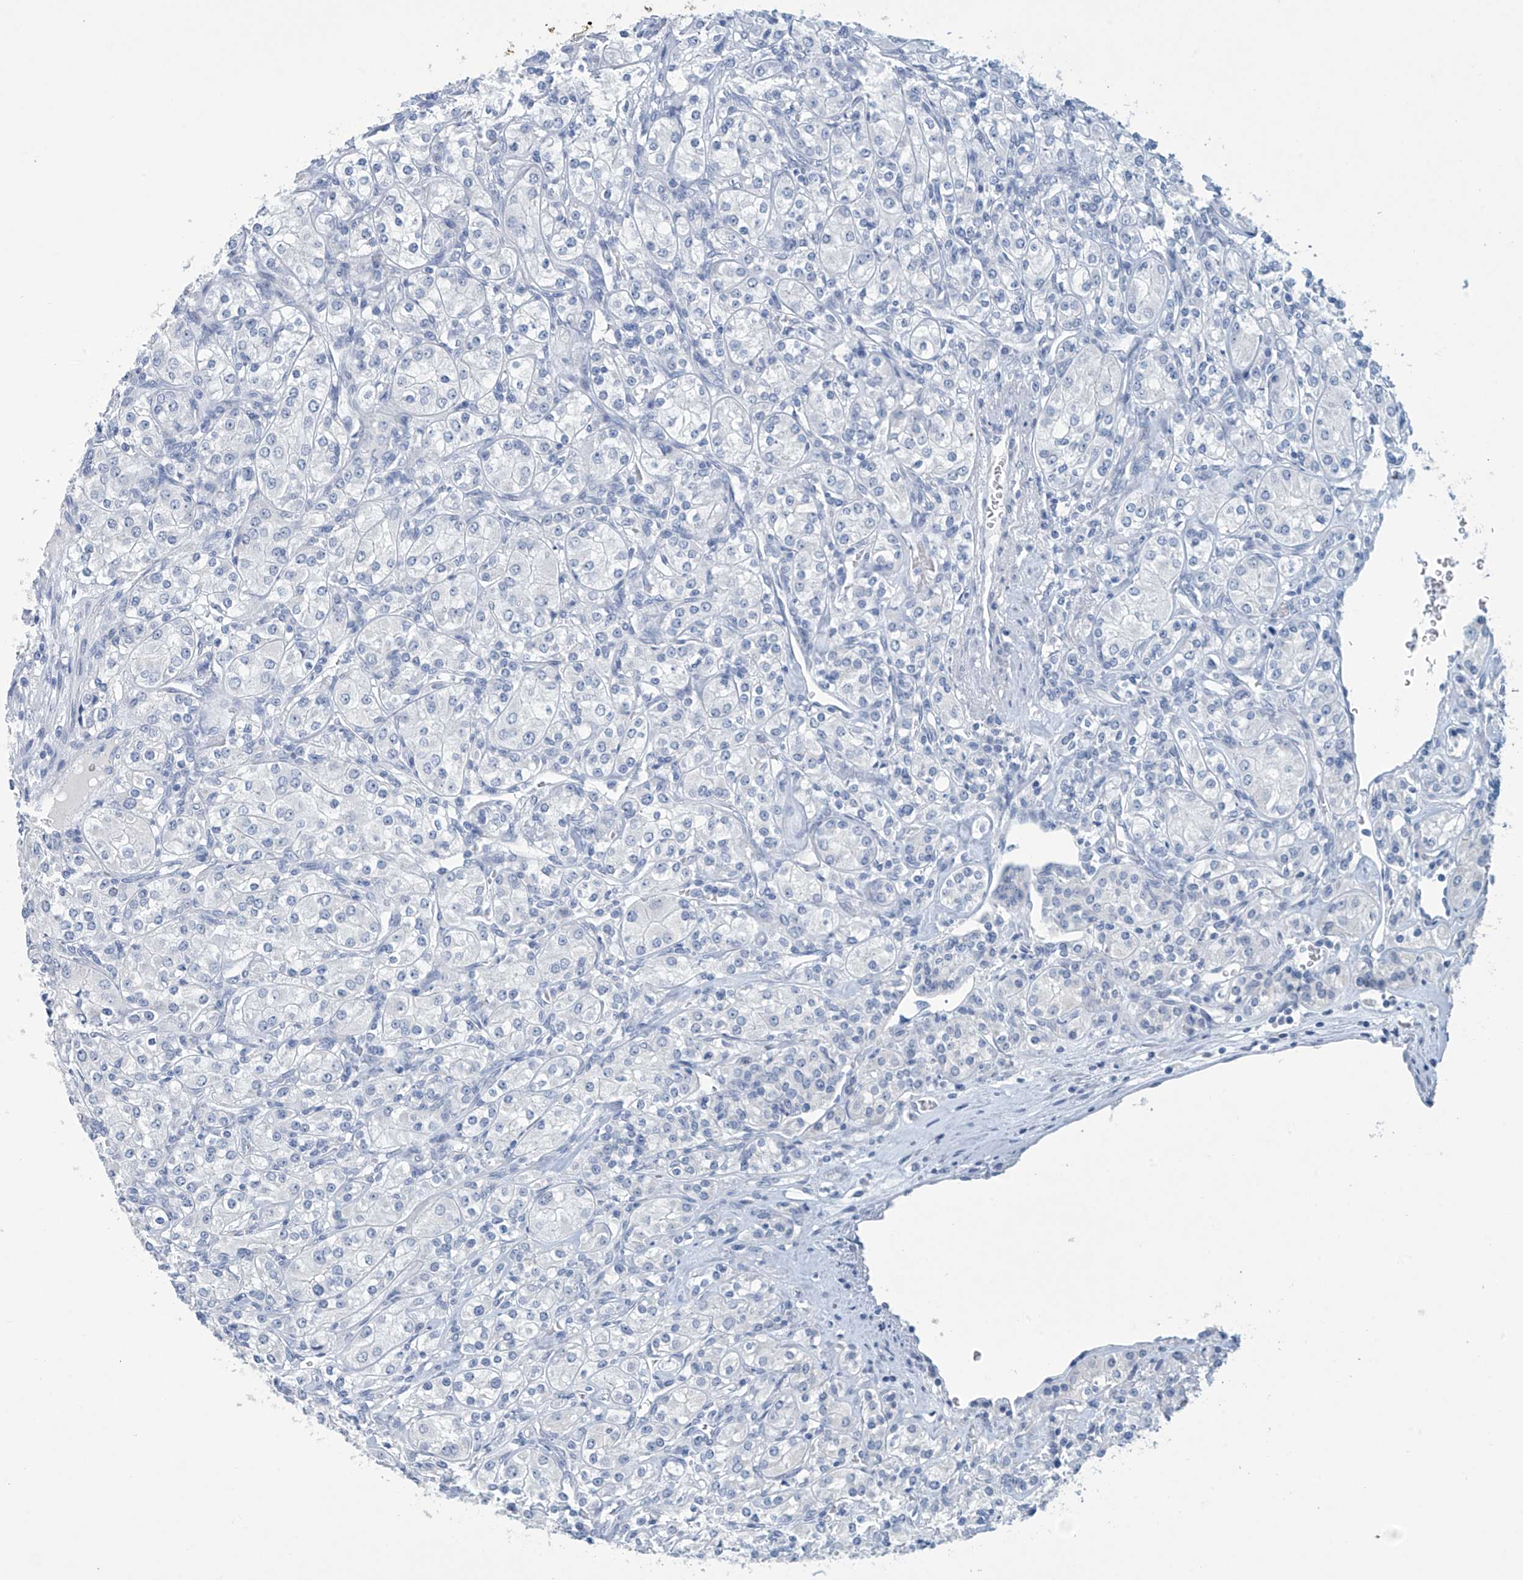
{"staining": {"intensity": "negative", "quantity": "none", "location": "none"}, "tissue": "renal cancer", "cell_type": "Tumor cells", "image_type": "cancer", "snomed": [{"axis": "morphology", "description": "Adenocarcinoma, NOS"}, {"axis": "topography", "description": "Kidney"}], "caption": "A histopathology image of renal adenocarcinoma stained for a protein reveals no brown staining in tumor cells.", "gene": "DSP", "patient": {"sex": "male", "age": 77}}